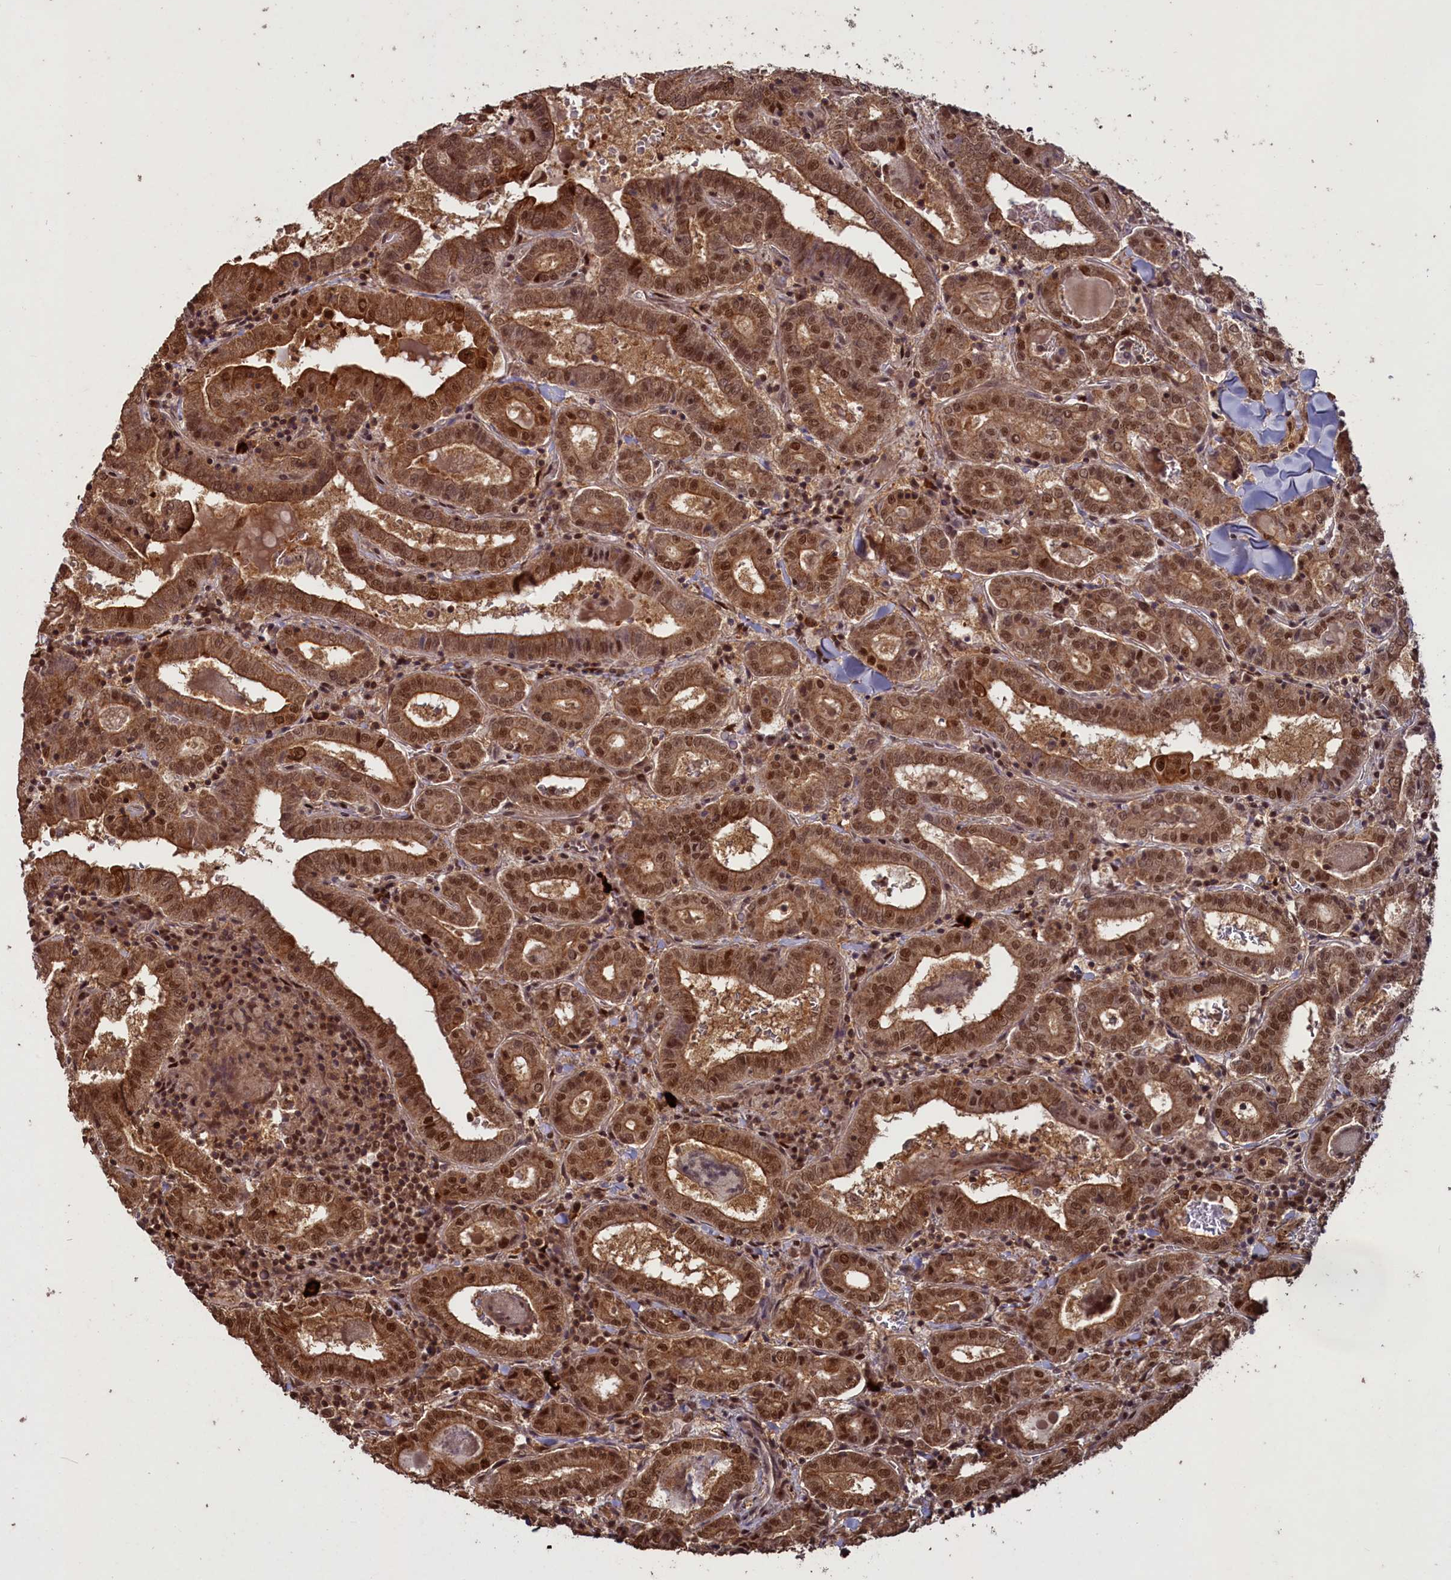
{"staining": {"intensity": "strong", "quantity": ">75%", "location": "cytoplasmic/membranous,nuclear"}, "tissue": "thyroid cancer", "cell_type": "Tumor cells", "image_type": "cancer", "snomed": [{"axis": "morphology", "description": "Papillary adenocarcinoma, NOS"}, {"axis": "topography", "description": "Thyroid gland"}], "caption": "Protein analysis of thyroid papillary adenocarcinoma tissue displays strong cytoplasmic/membranous and nuclear staining in about >75% of tumor cells.", "gene": "NAE1", "patient": {"sex": "female", "age": 72}}